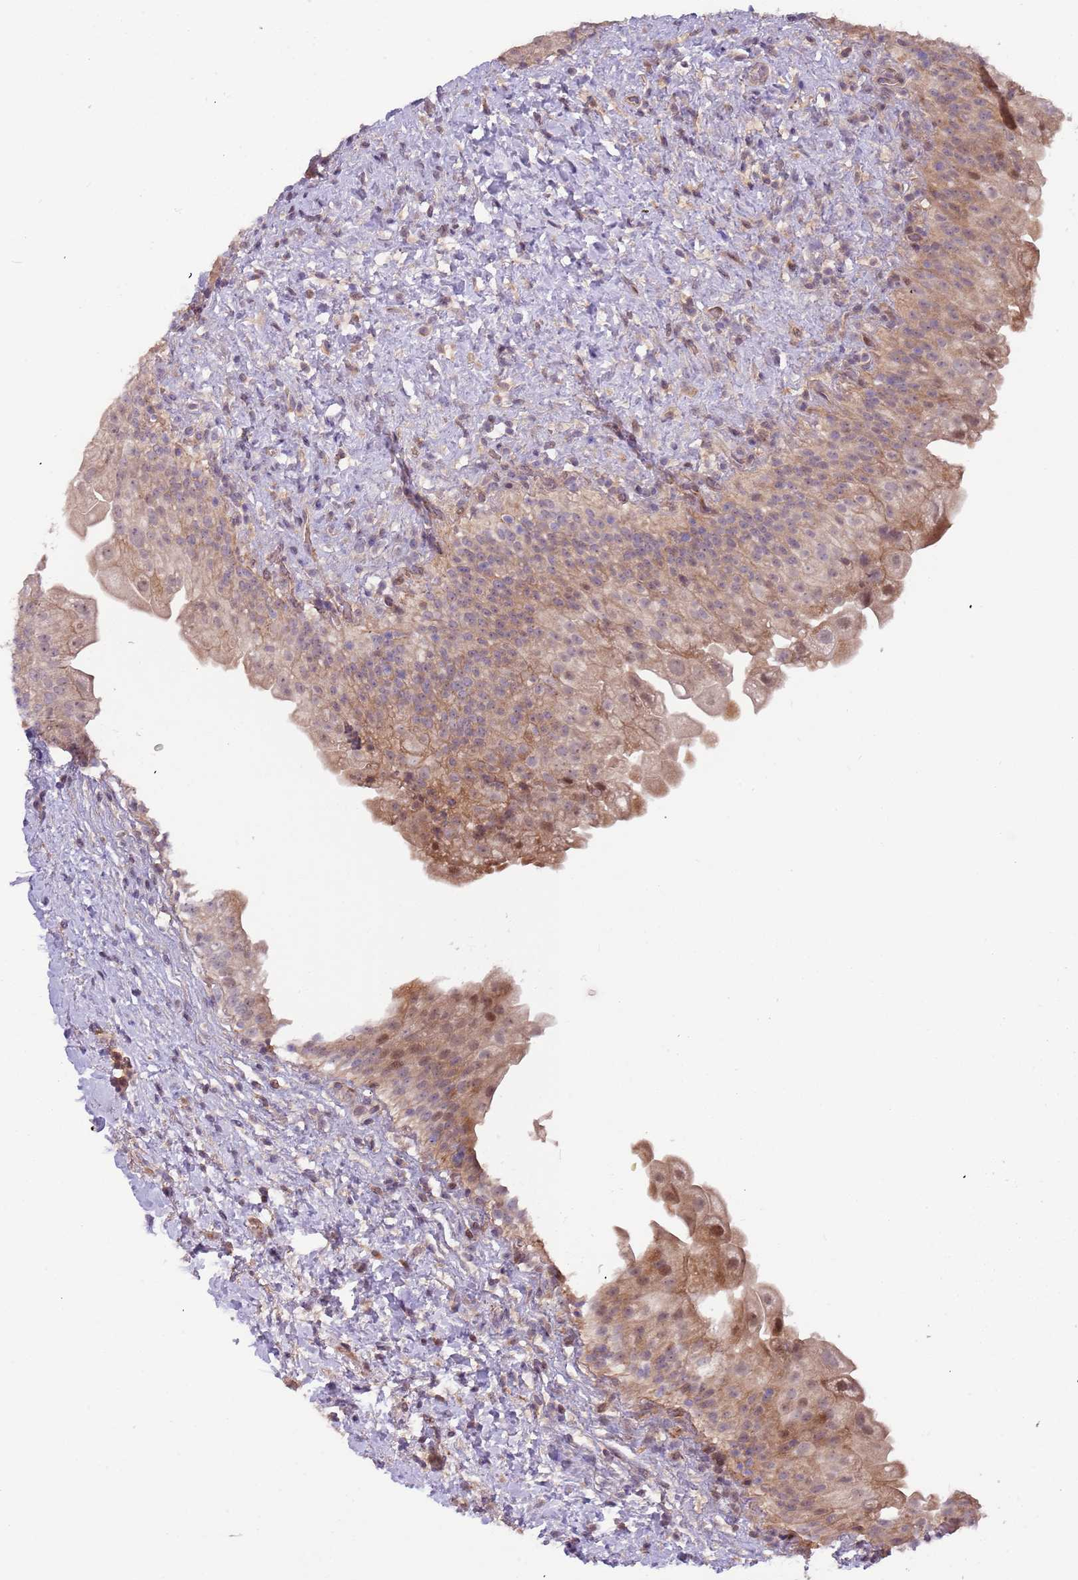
{"staining": {"intensity": "moderate", "quantity": ">75%", "location": "cytoplasmic/membranous,nuclear"}, "tissue": "urinary bladder", "cell_type": "Urothelial cells", "image_type": "normal", "snomed": [{"axis": "morphology", "description": "Normal tissue, NOS"}, {"axis": "topography", "description": "Urinary bladder"}], "caption": "An immunohistochemistry (IHC) photomicrograph of benign tissue is shown. Protein staining in brown shows moderate cytoplasmic/membranous,nuclear positivity in urinary bladder within urothelial cells. (DAB IHC, brown staining for protein, blue staining for nuclei).", "gene": "TRAPPC6B", "patient": {"sex": "female", "age": 27}}